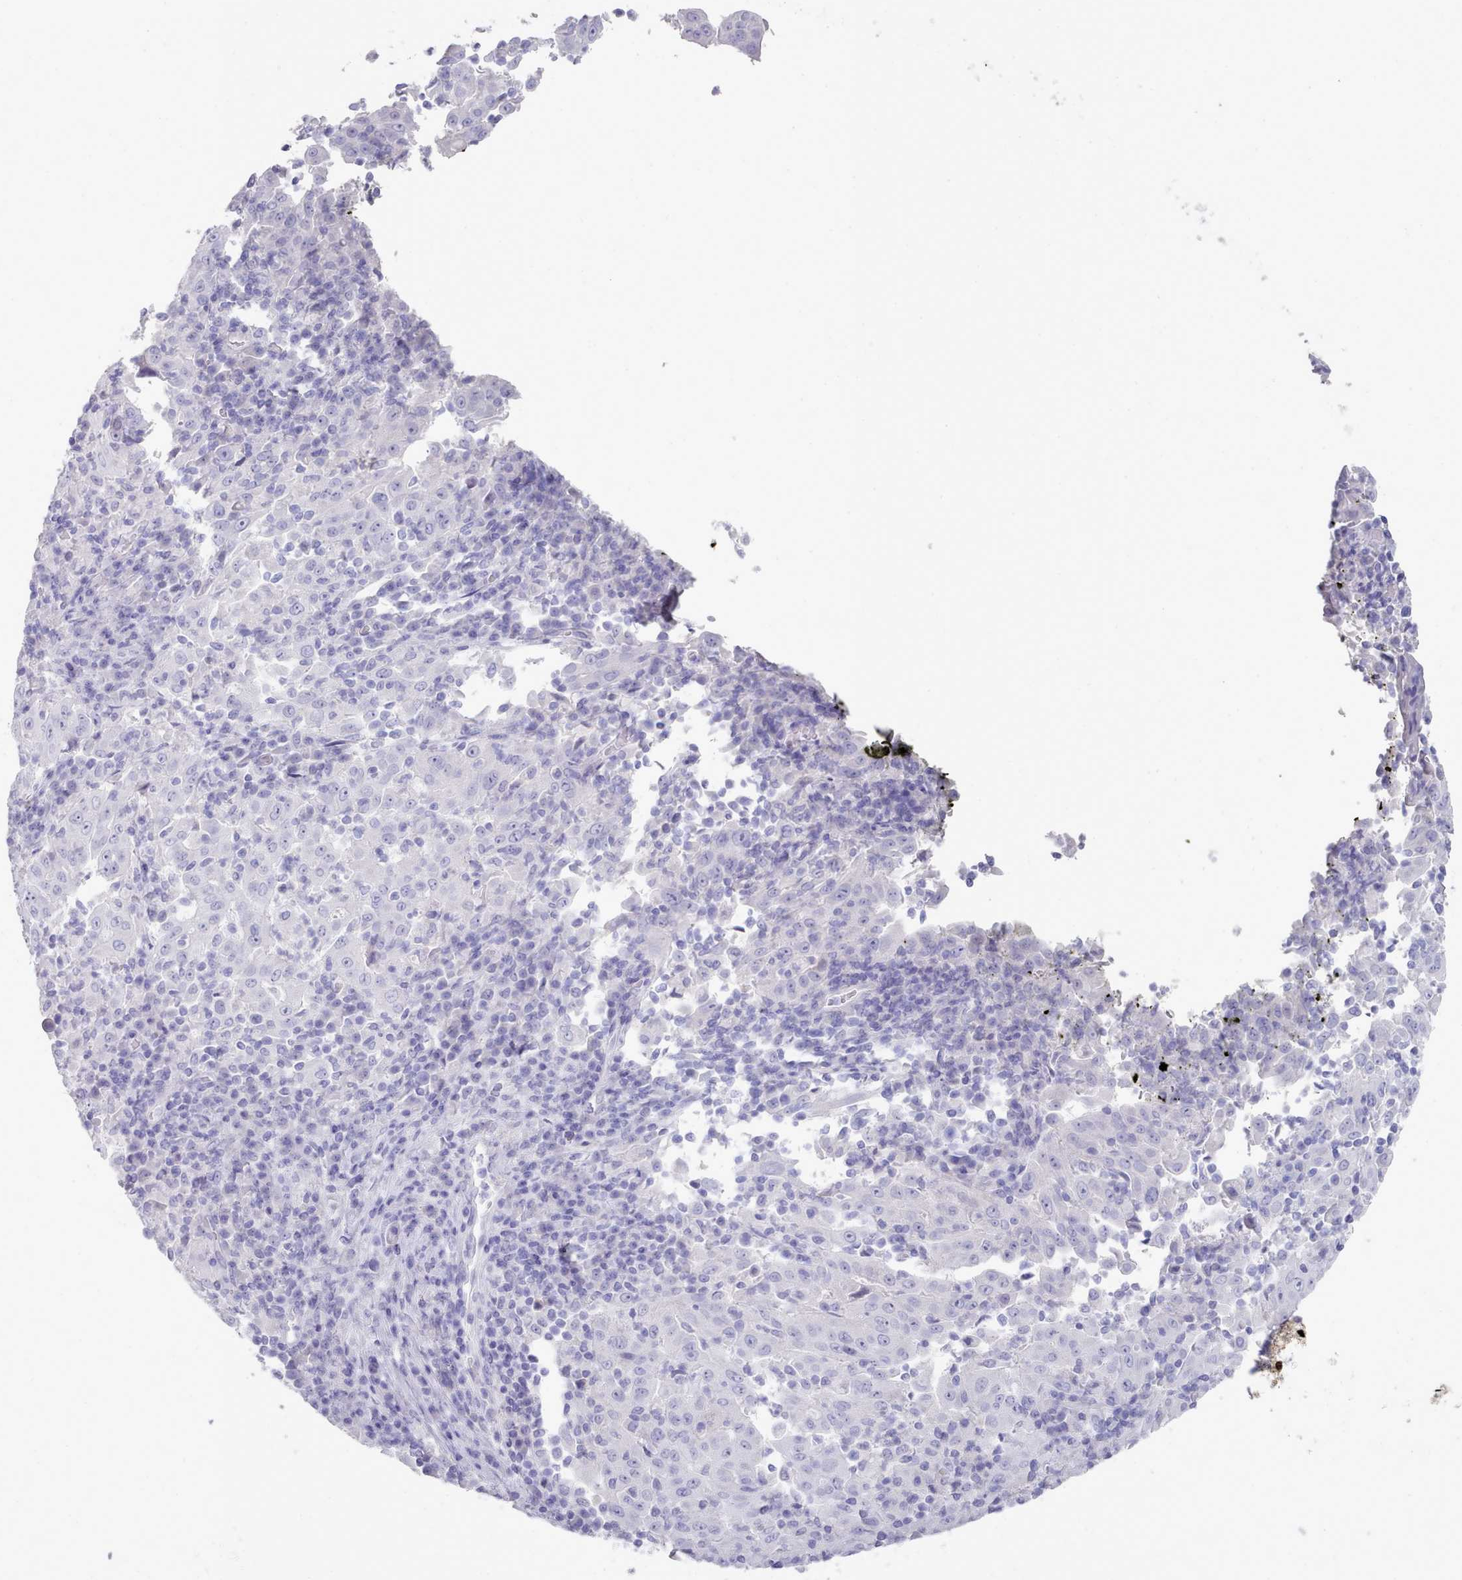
{"staining": {"intensity": "negative", "quantity": "none", "location": "none"}, "tissue": "pancreatic cancer", "cell_type": "Tumor cells", "image_type": "cancer", "snomed": [{"axis": "morphology", "description": "Adenocarcinoma, NOS"}, {"axis": "topography", "description": "Pancreas"}], "caption": "Immunohistochemistry of pancreatic cancer exhibits no positivity in tumor cells.", "gene": "LRRC37A", "patient": {"sex": "male", "age": 63}}